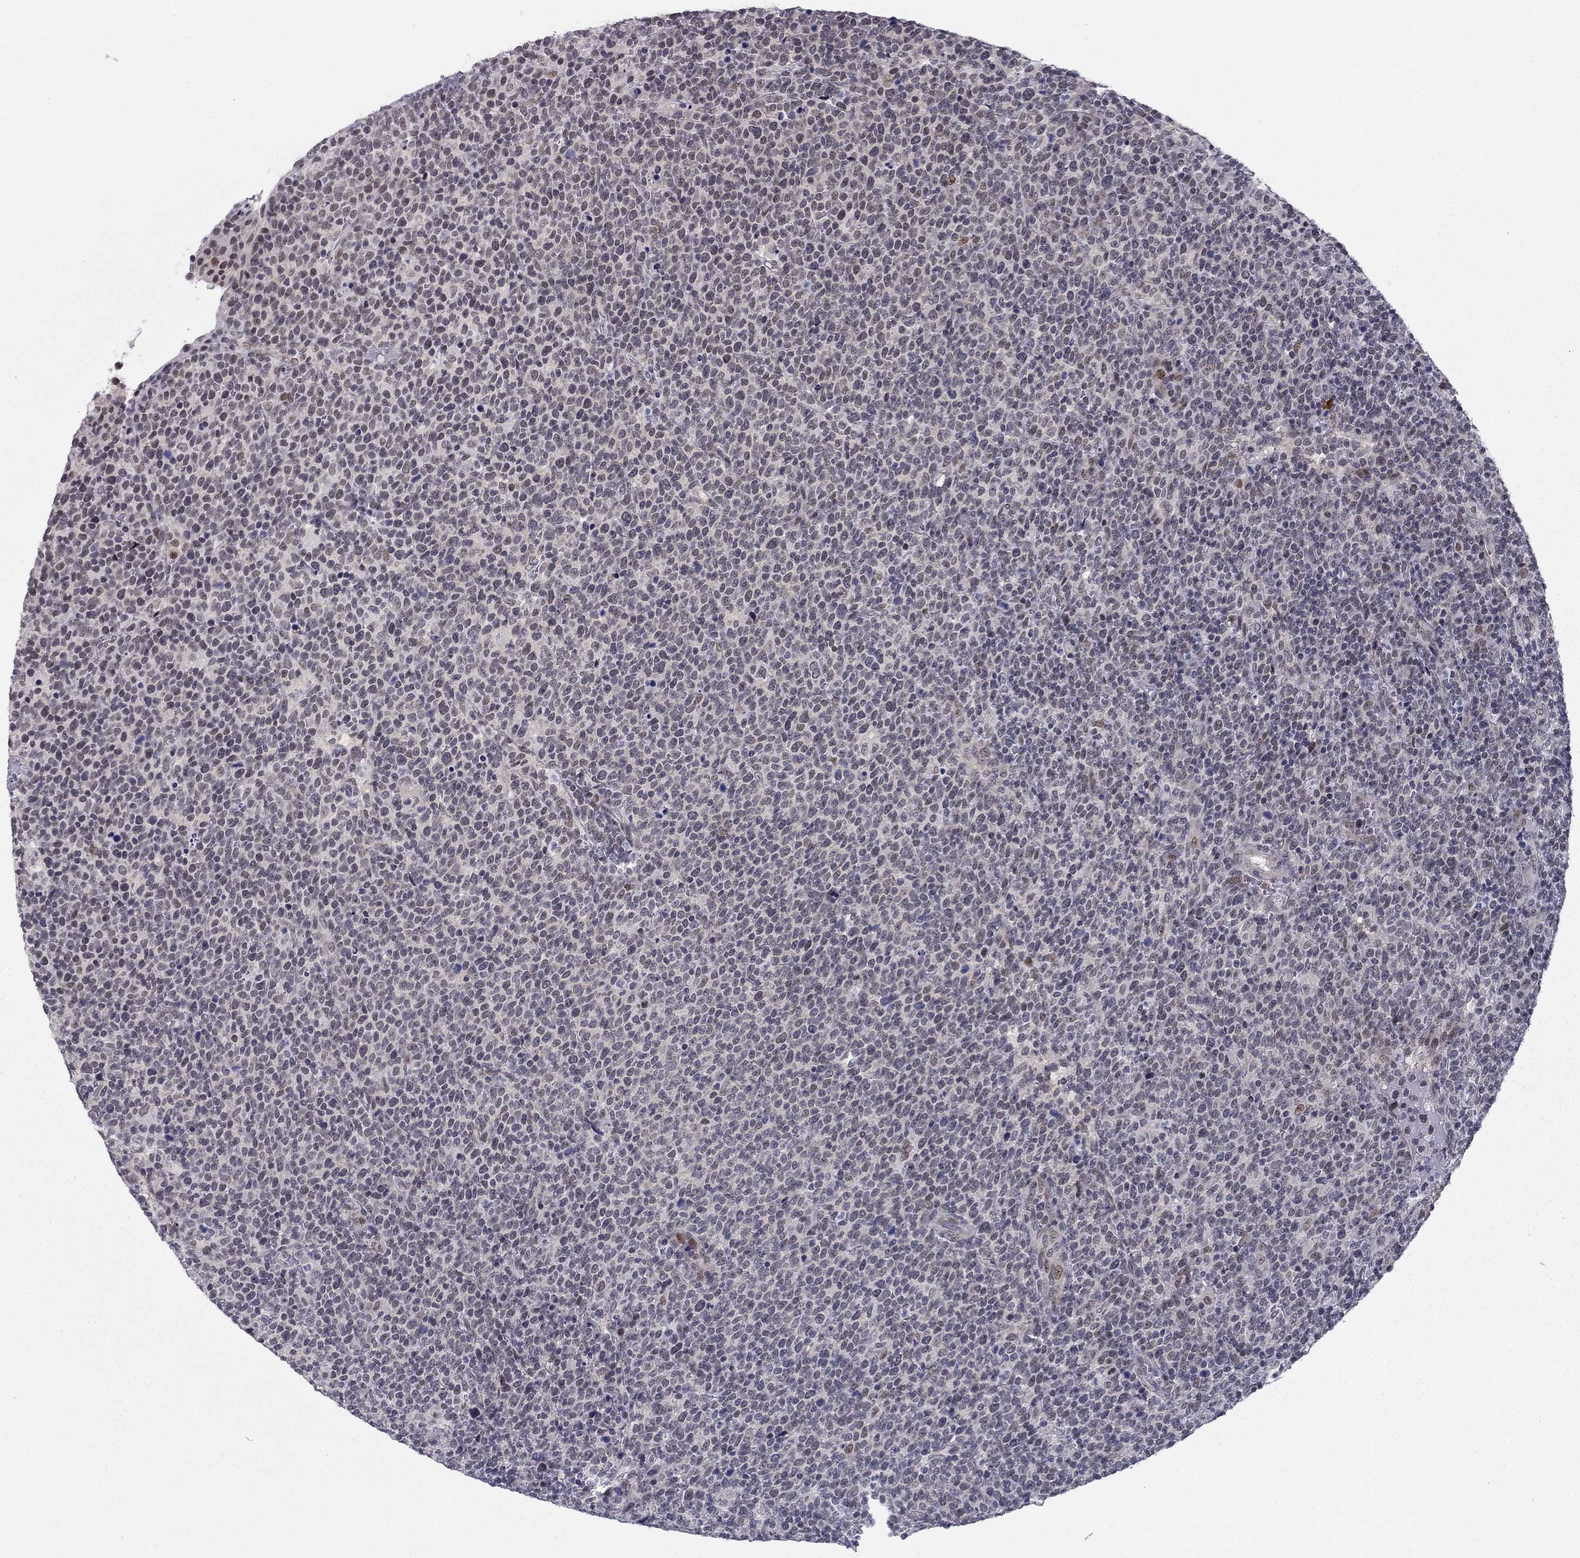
{"staining": {"intensity": "negative", "quantity": "none", "location": "none"}, "tissue": "lymphoma", "cell_type": "Tumor cells", "image_type": "cancer", "snomed": [{"axis": "morphology", "description": "Malignant lymphoma, non-Hodgkin's type, High grade"}, {"axis": "topography", "description": "Lymph node"}], "caption": "IHC of human high-grade malignant lymphoma, non-Hodgkin's type displays no positivity in tumor cells.", "gene": "RPRD2", "patient": {"sex": "male", "age": 61}}